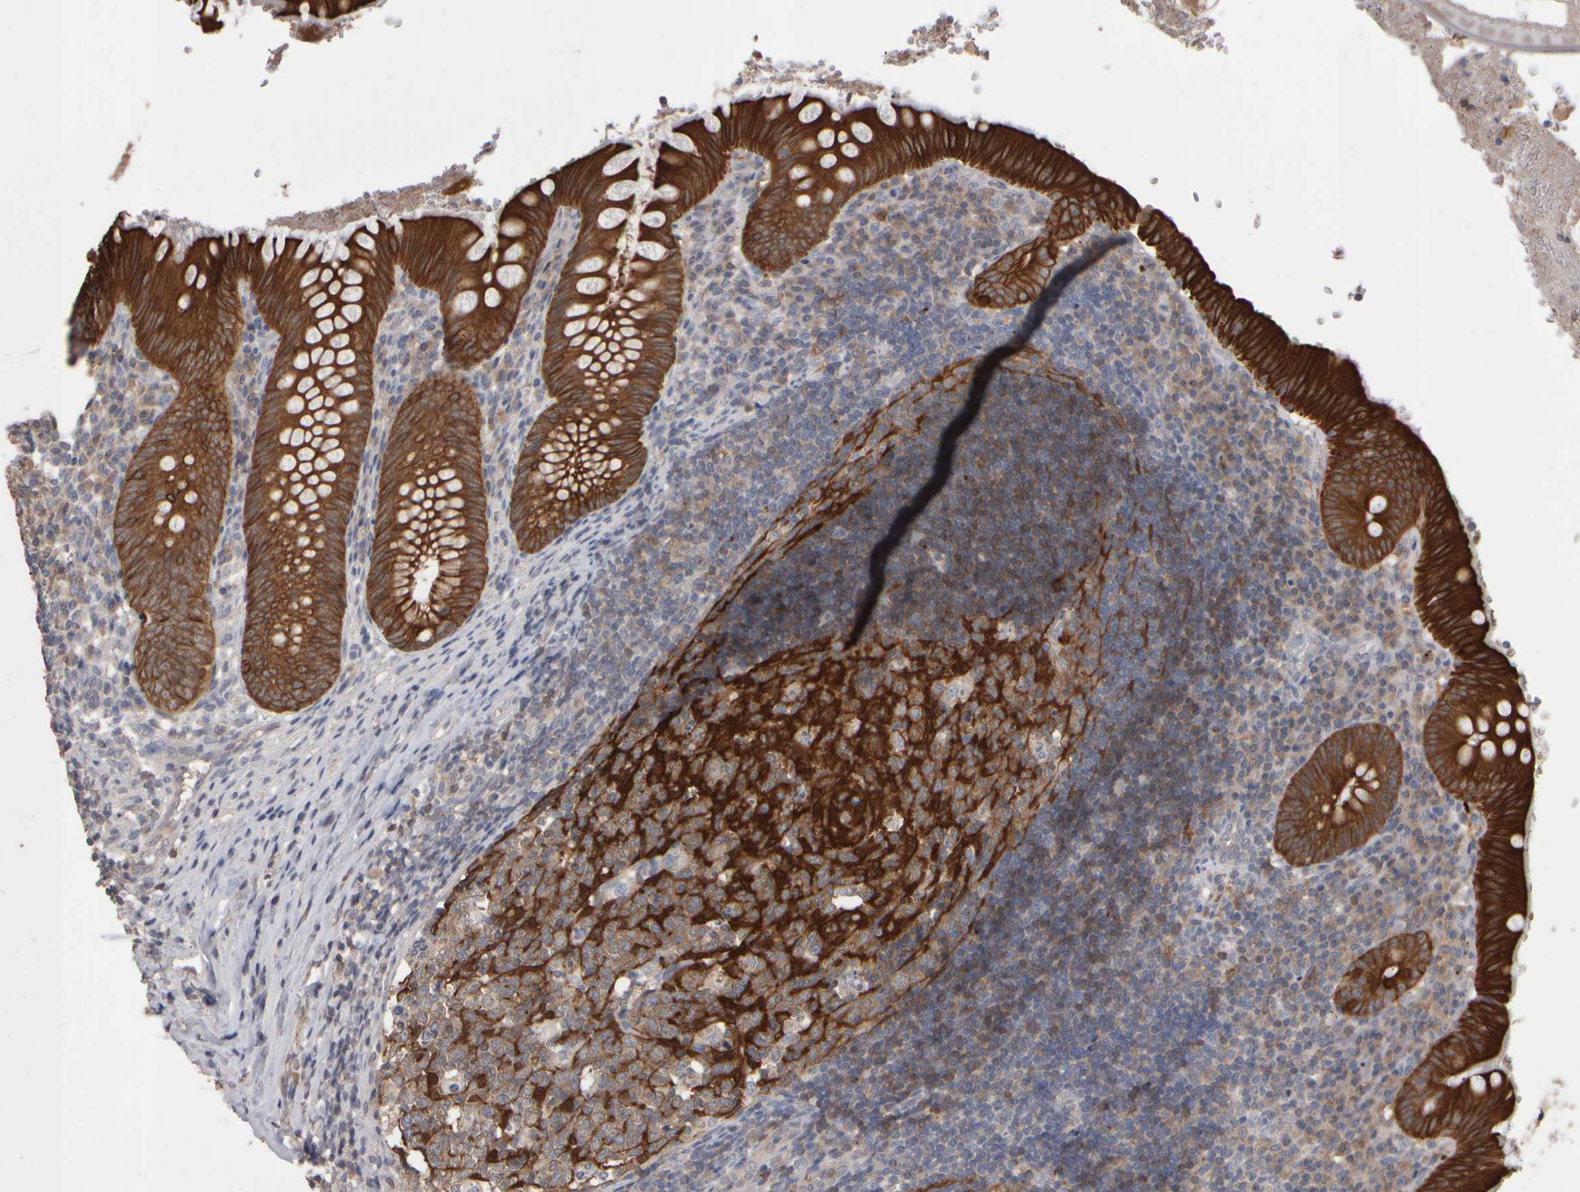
{"staining": {"intensity": "strong", "quantity": ">75%", "location": "cytoplasmic/membranous"}, "tissue": "appendix", "cell_type": "Glandular cells", "image_type": "normal", "snomed": [{"axis": "morphology", "description": "Normal tissue, NOS"}, {"axis": "topography", "description": "Appendix"}], "caption": "Immunohistochemical staining of benign appendix shows >75% levels of strong cytoplasmic/membranous protein positivity in about >75% of glandular cells. The staining is performed using DAB (3,3'-diaminobenzidine) brown chromogen to label protein expression. The nuclei are counter-stained blue using hematoxylin.", "gene": "EPHX2", "patient": {"sex": "male", "age": 8}}